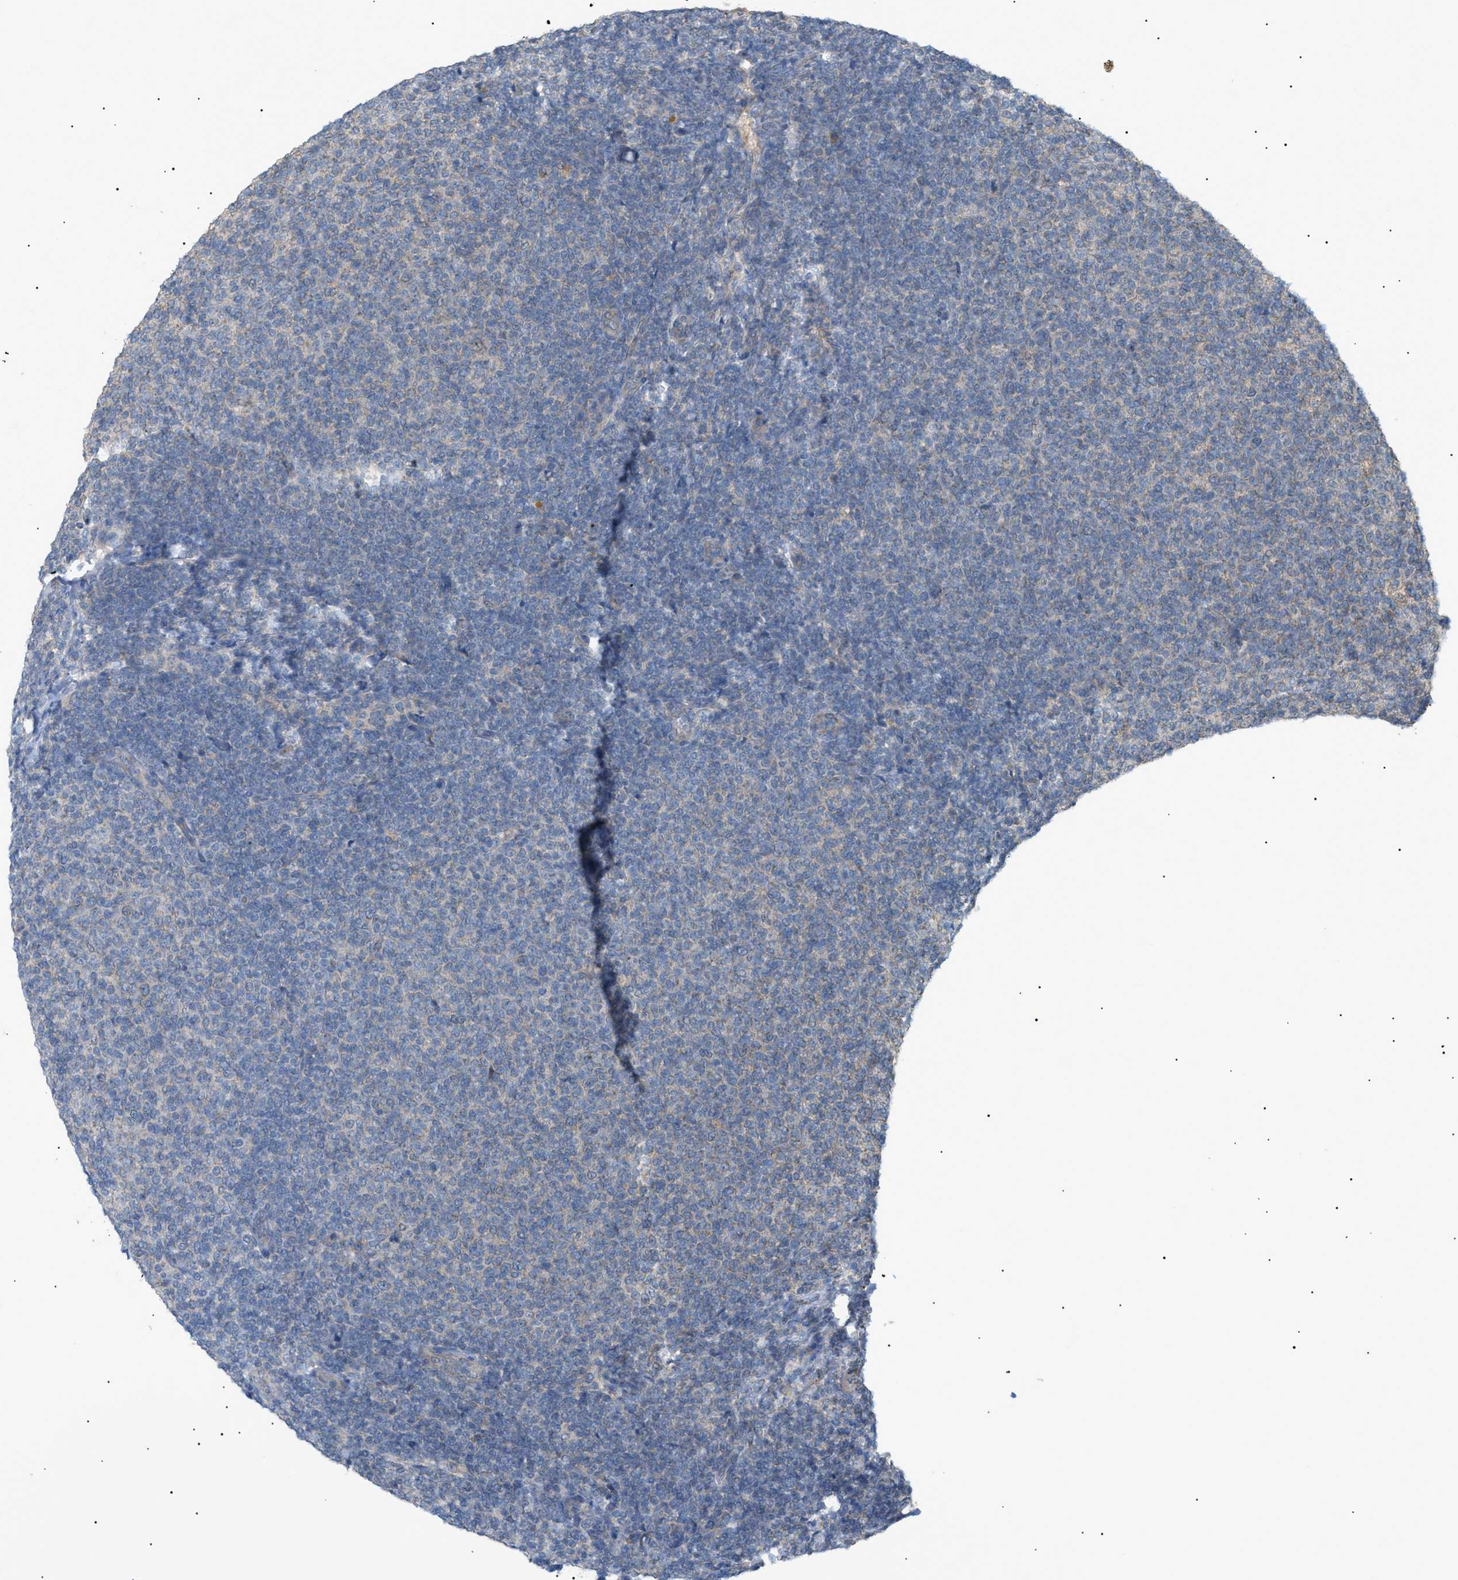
{"staining": {"intensity": "negative", "quantity": "none", "location": "none"}, "tissue": "lymphoma", "cell_type": "Tumor cells", "image_type": "cancer", "snomed": [{"axis": "morphology", "description": "Malignant lymphoma, non-Hodgkin's type, Low grade"}, {"axis": "topography", "description": "Lymph node"}], "caption": "An IHC histopathology image of lymphoma is shown. There is no staining in tumor cells of lymphoma. (Brightfield microscopy of DAB IHC at high magnification).", "gene": "IRS2", "patient": {"sex": "male", "age": 66}}